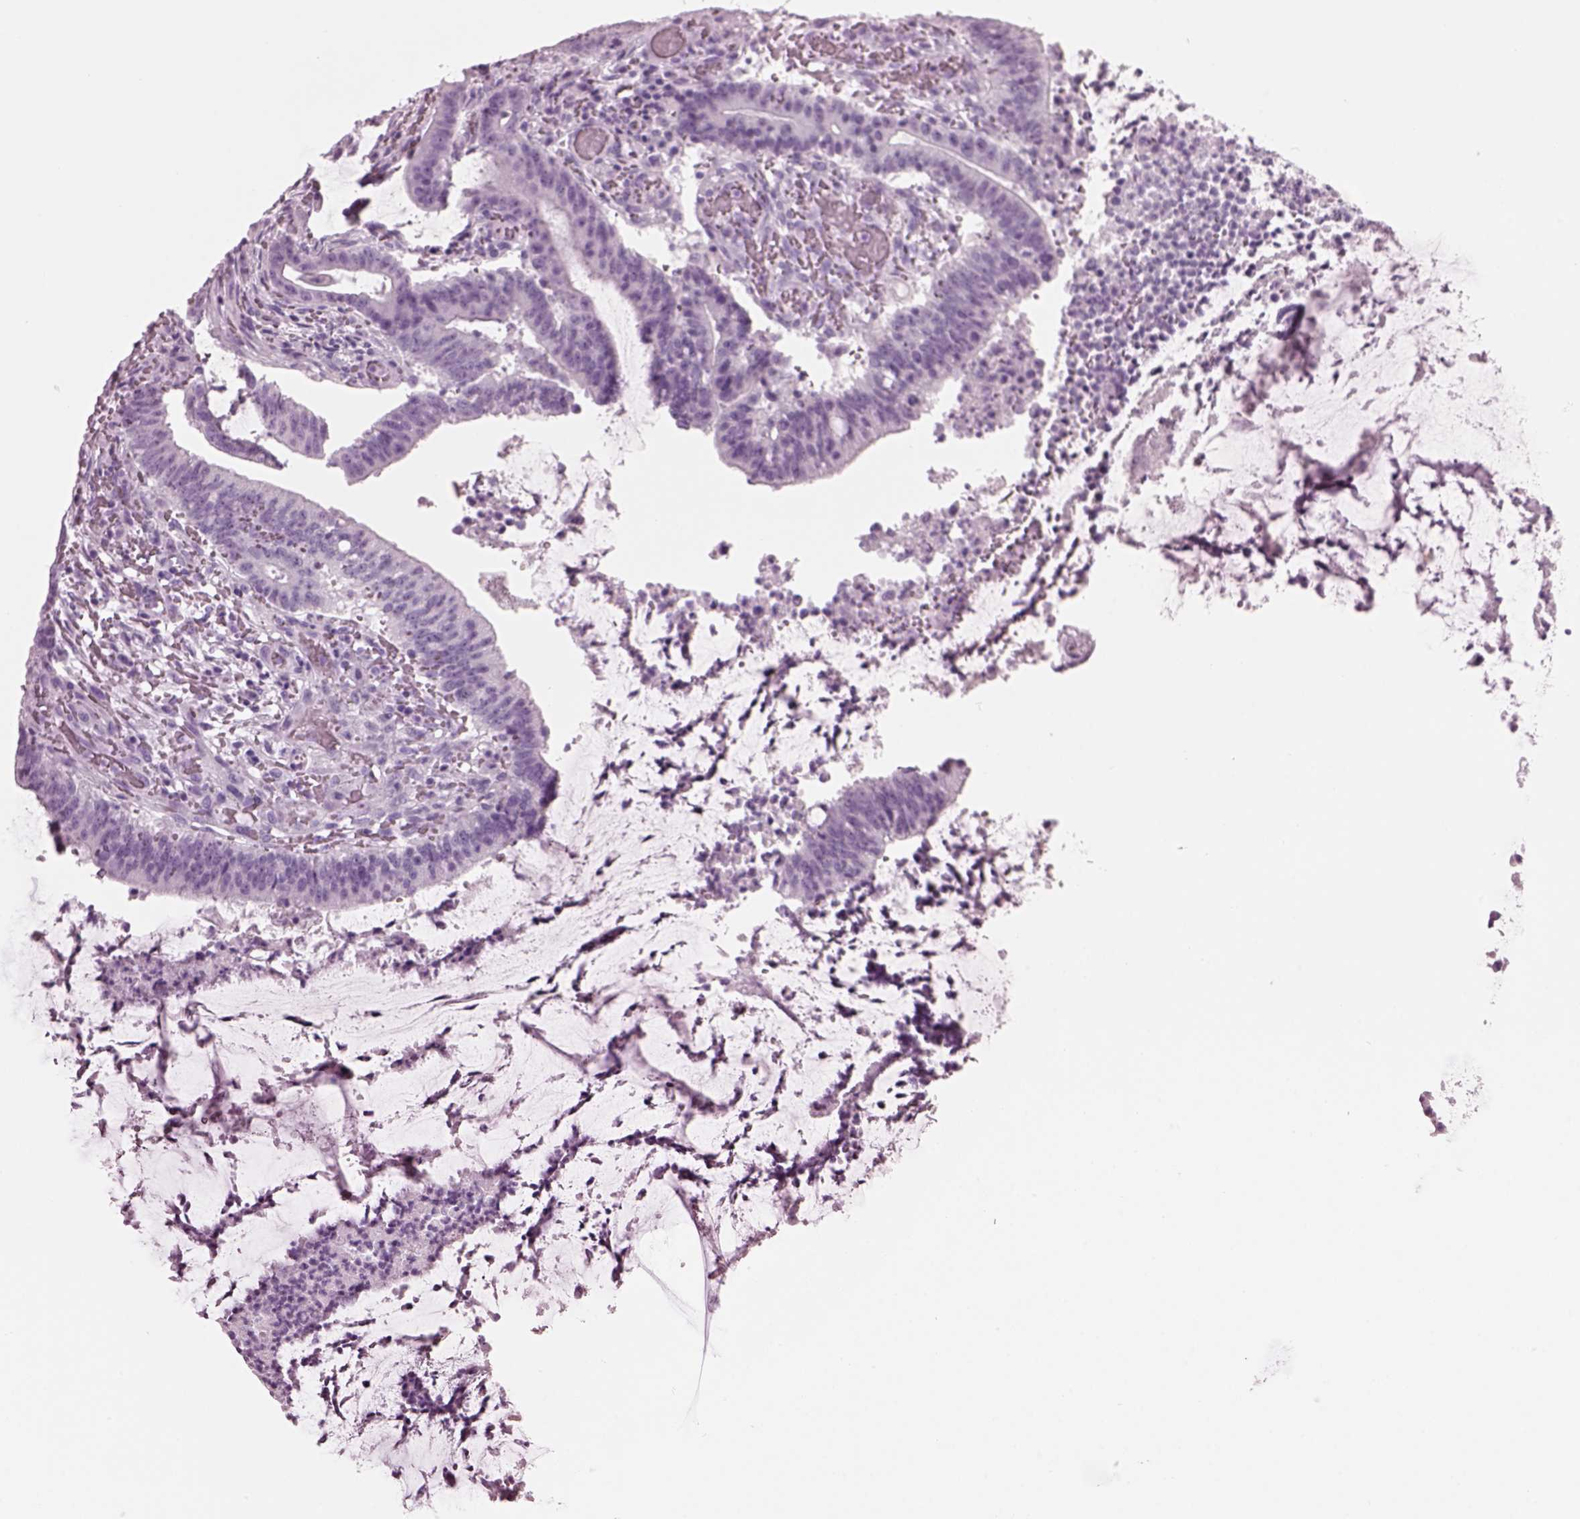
{"staining": {"intensity": "negative", "quantity": "none", "location": "none"}, "tissue": "colorectal cancer", "cell_type": "Tumor cells", "image_type": "cancer", "snomed": [{"axis": "morphology", "description": "Adenocarcinoma, NOS"}, {"axis": "topography", "description": "Colon"}], "caption": "High power microscopy image of an immunohistochemistry photomicrograph of colorectal adenocarcinoma, revealing no significant positivity in tumor cells.", "gene": "HYDIN", "patient": {"sex": "female", "age": 43}}